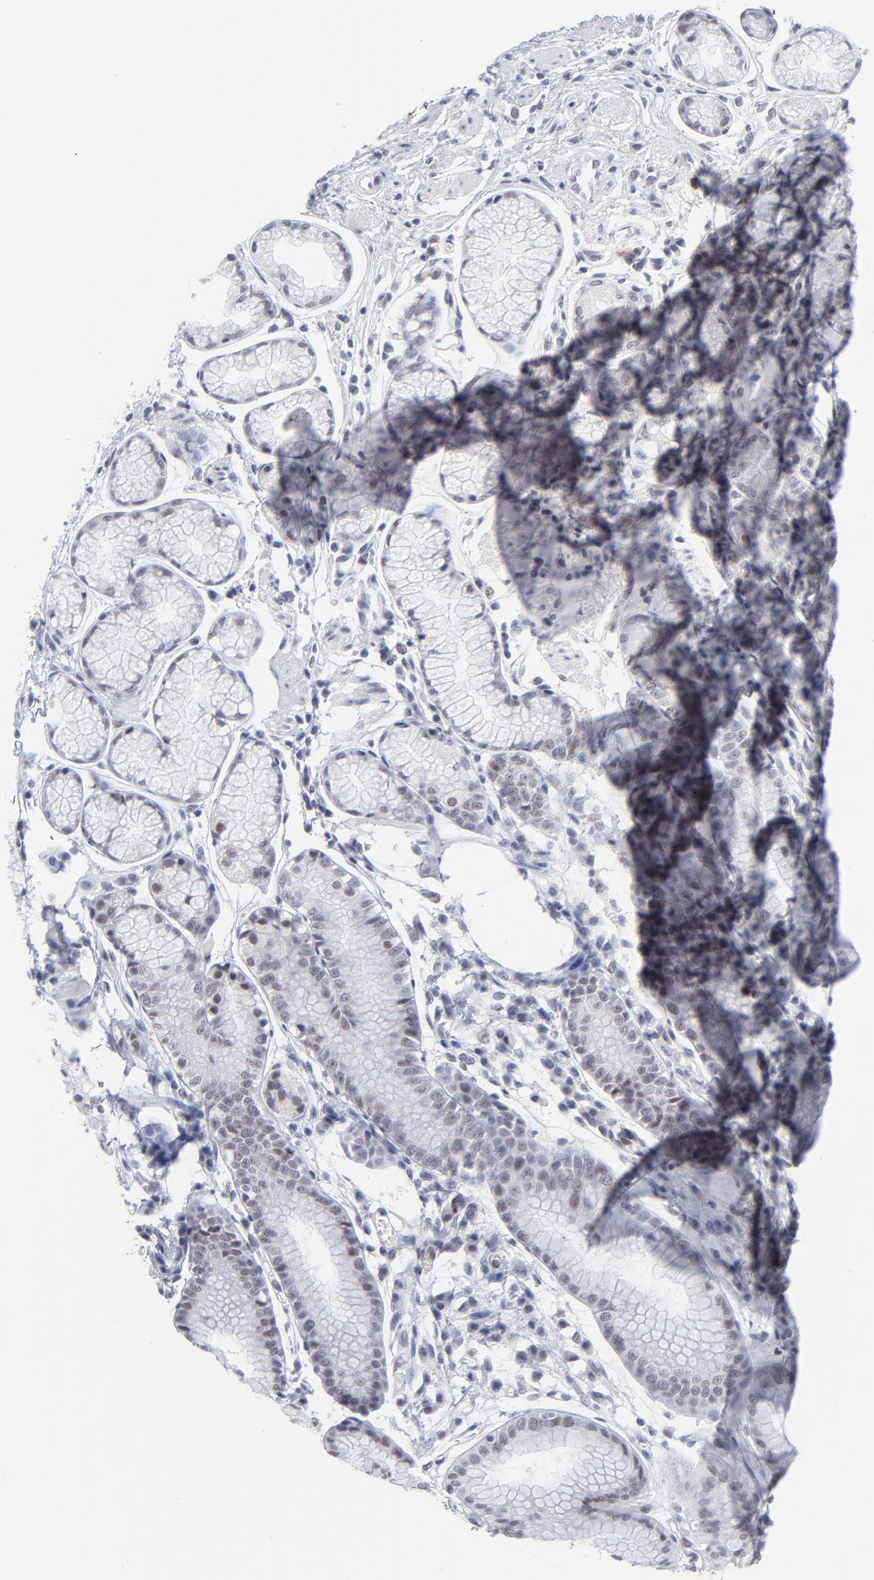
{"staining": {"intensity": "weak", "quantity": "25%-75%", "location": "nuclear"}, "tissue": "stomach", "cell_type": "Glandular cells", "image_type": "normal", "snomed": [{"axis": "morphology", "description": "Normal tissue, NOS"}, {"axis": "morphology", "description": "Inflammation, NOS"}, {"axis": "topography", "description": "Stomach, lower"}], "caption": "Benign stomach reveals weak nuclear staining in about 25%-75% of glandular cells.", "gene": "CCR2", "patient": {"sex": "male", "age": 59}}